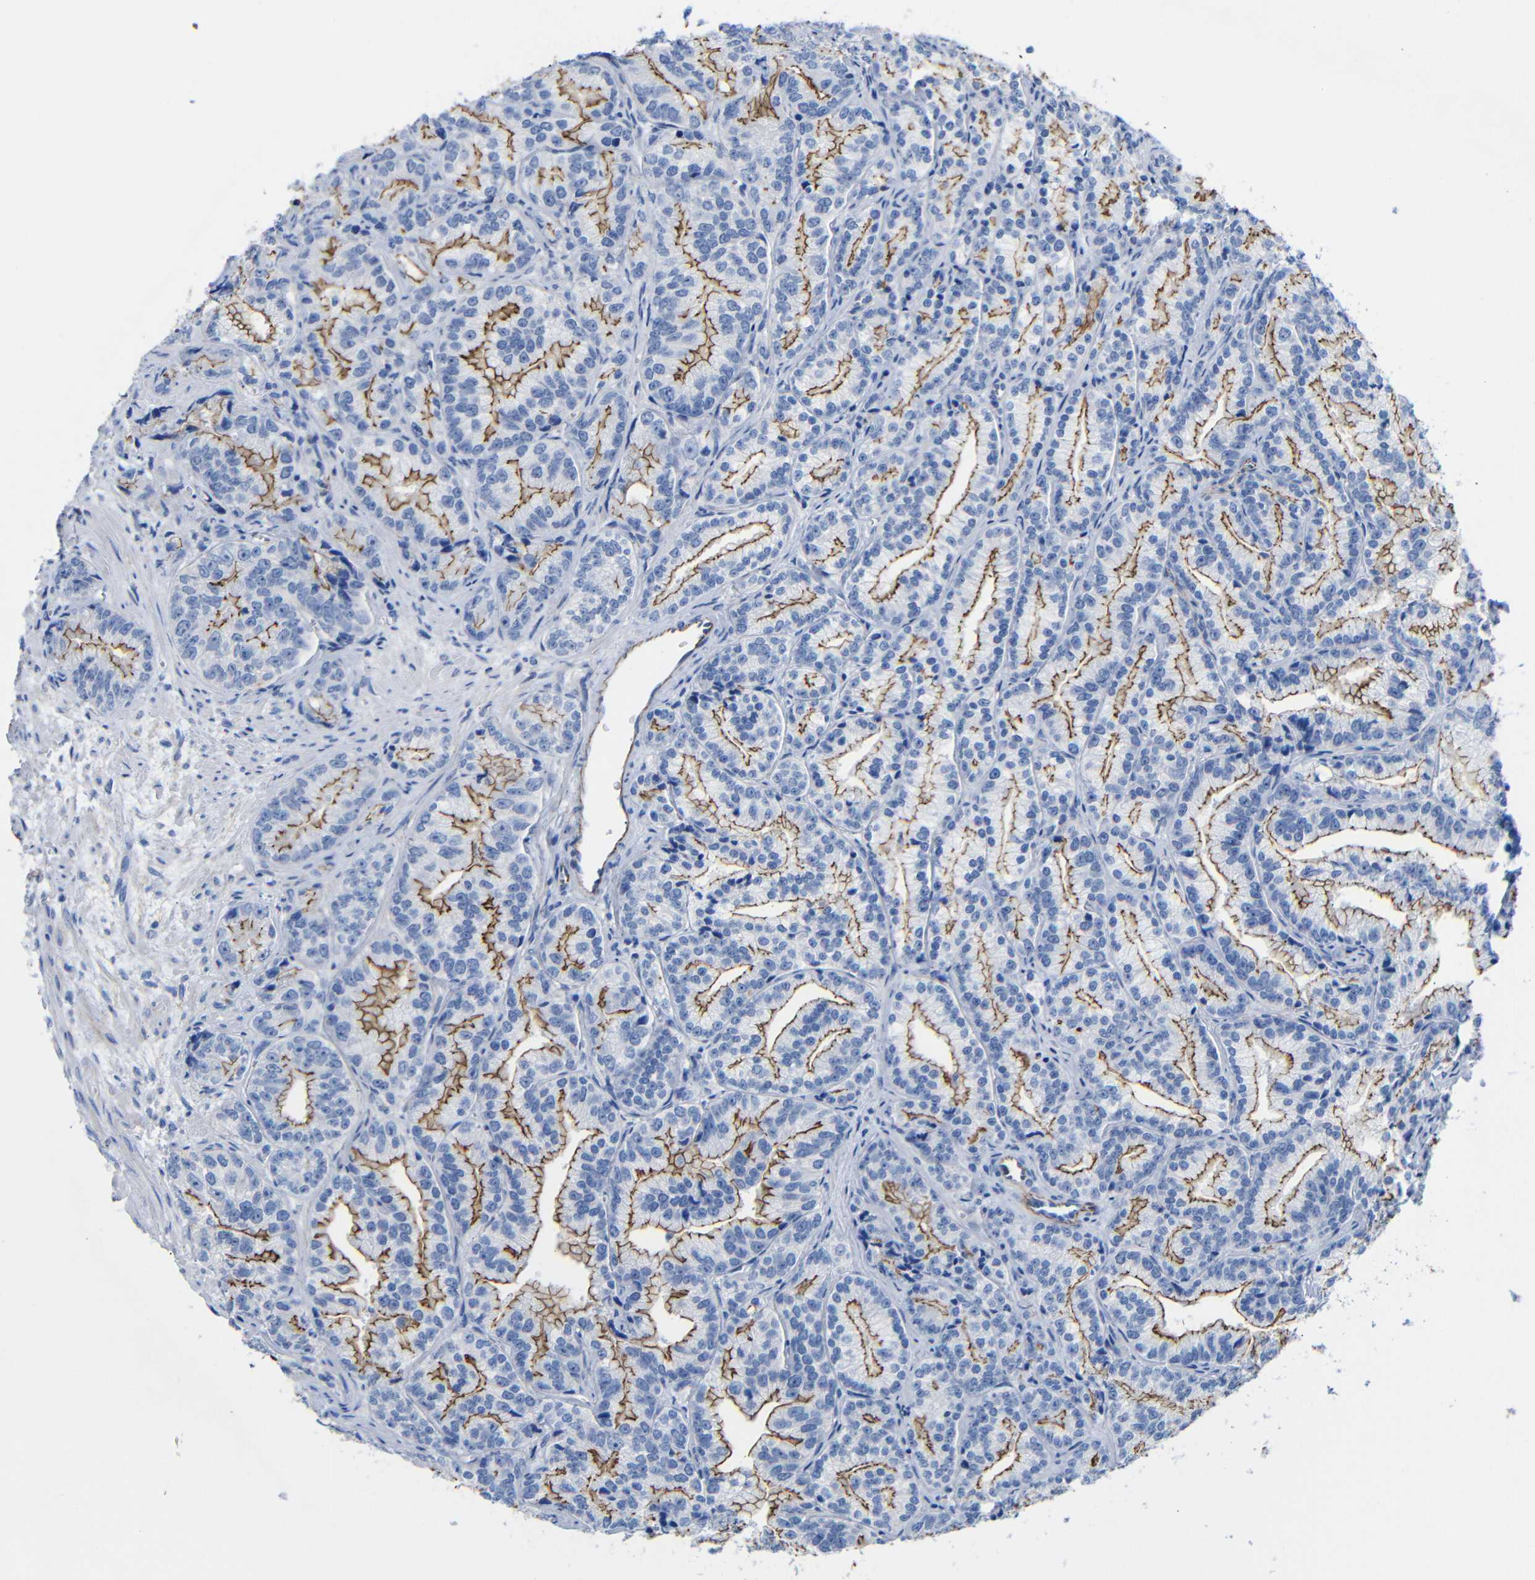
{"staining": {"intensity": "strong", "quantity": "25%-75%", "location": "cytoplasmic/membranous"}, "tissue": "prostate cancer", "cell_type": "Tumor cells", "image_type": "cancer", "snomed": [{"axis": "morphology", "description": "Adenocarcinoma, Low grade"}, {"axis": "topography", "description": "Prostate"}], "caption": "The micrograph shows immunohistochemical staining of prostate cancer. There is strong cytoplasmic/membranous positivity is present in approximately 25%-75% of tumor cells.", "gene": "CGNL1", "patient": {"sex": "male", "age": 89}}